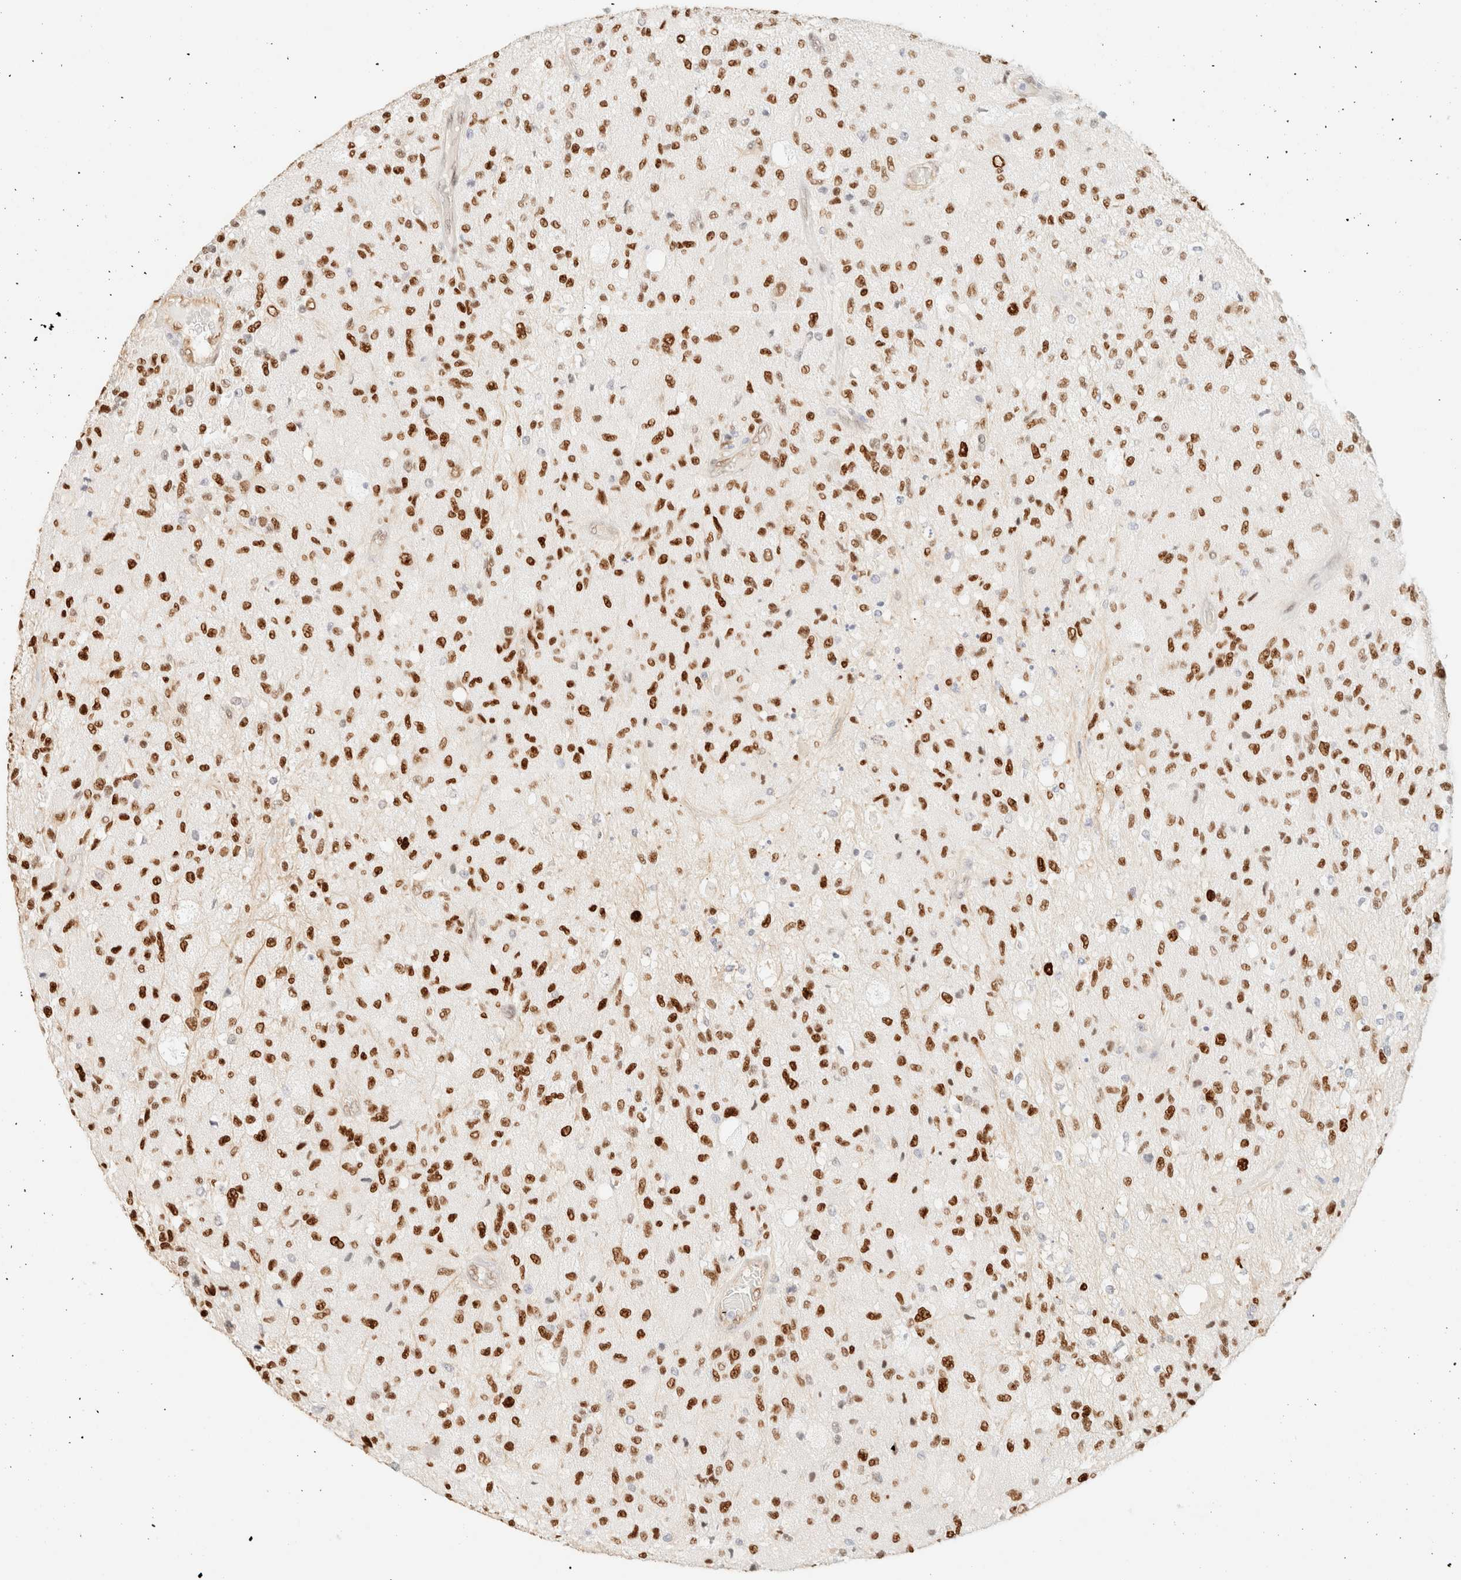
{"staining": {"intensity": "strong", "quantity": ">75%", "location": "nuclear"}, "tissue": "glioma", "cell_type": "Tumor cells", "image_type": "cancer", "snomed": [{"axis": "morphology", "description": "Normal tissue, NOS"}, {"axis": "morphology", "description": "Glioma, malignant, High grade"}, {"axis": "topography", "description": "Cerebral cortex"}], "caption": "DAB immunohistochemical staining of malignant glioma (high-grade) demonstrates strong nuclear protein staining in about >75% of tumor cells.", "gene": "ZSCAN18", "patient": {"sex": "male", "age": 77}}